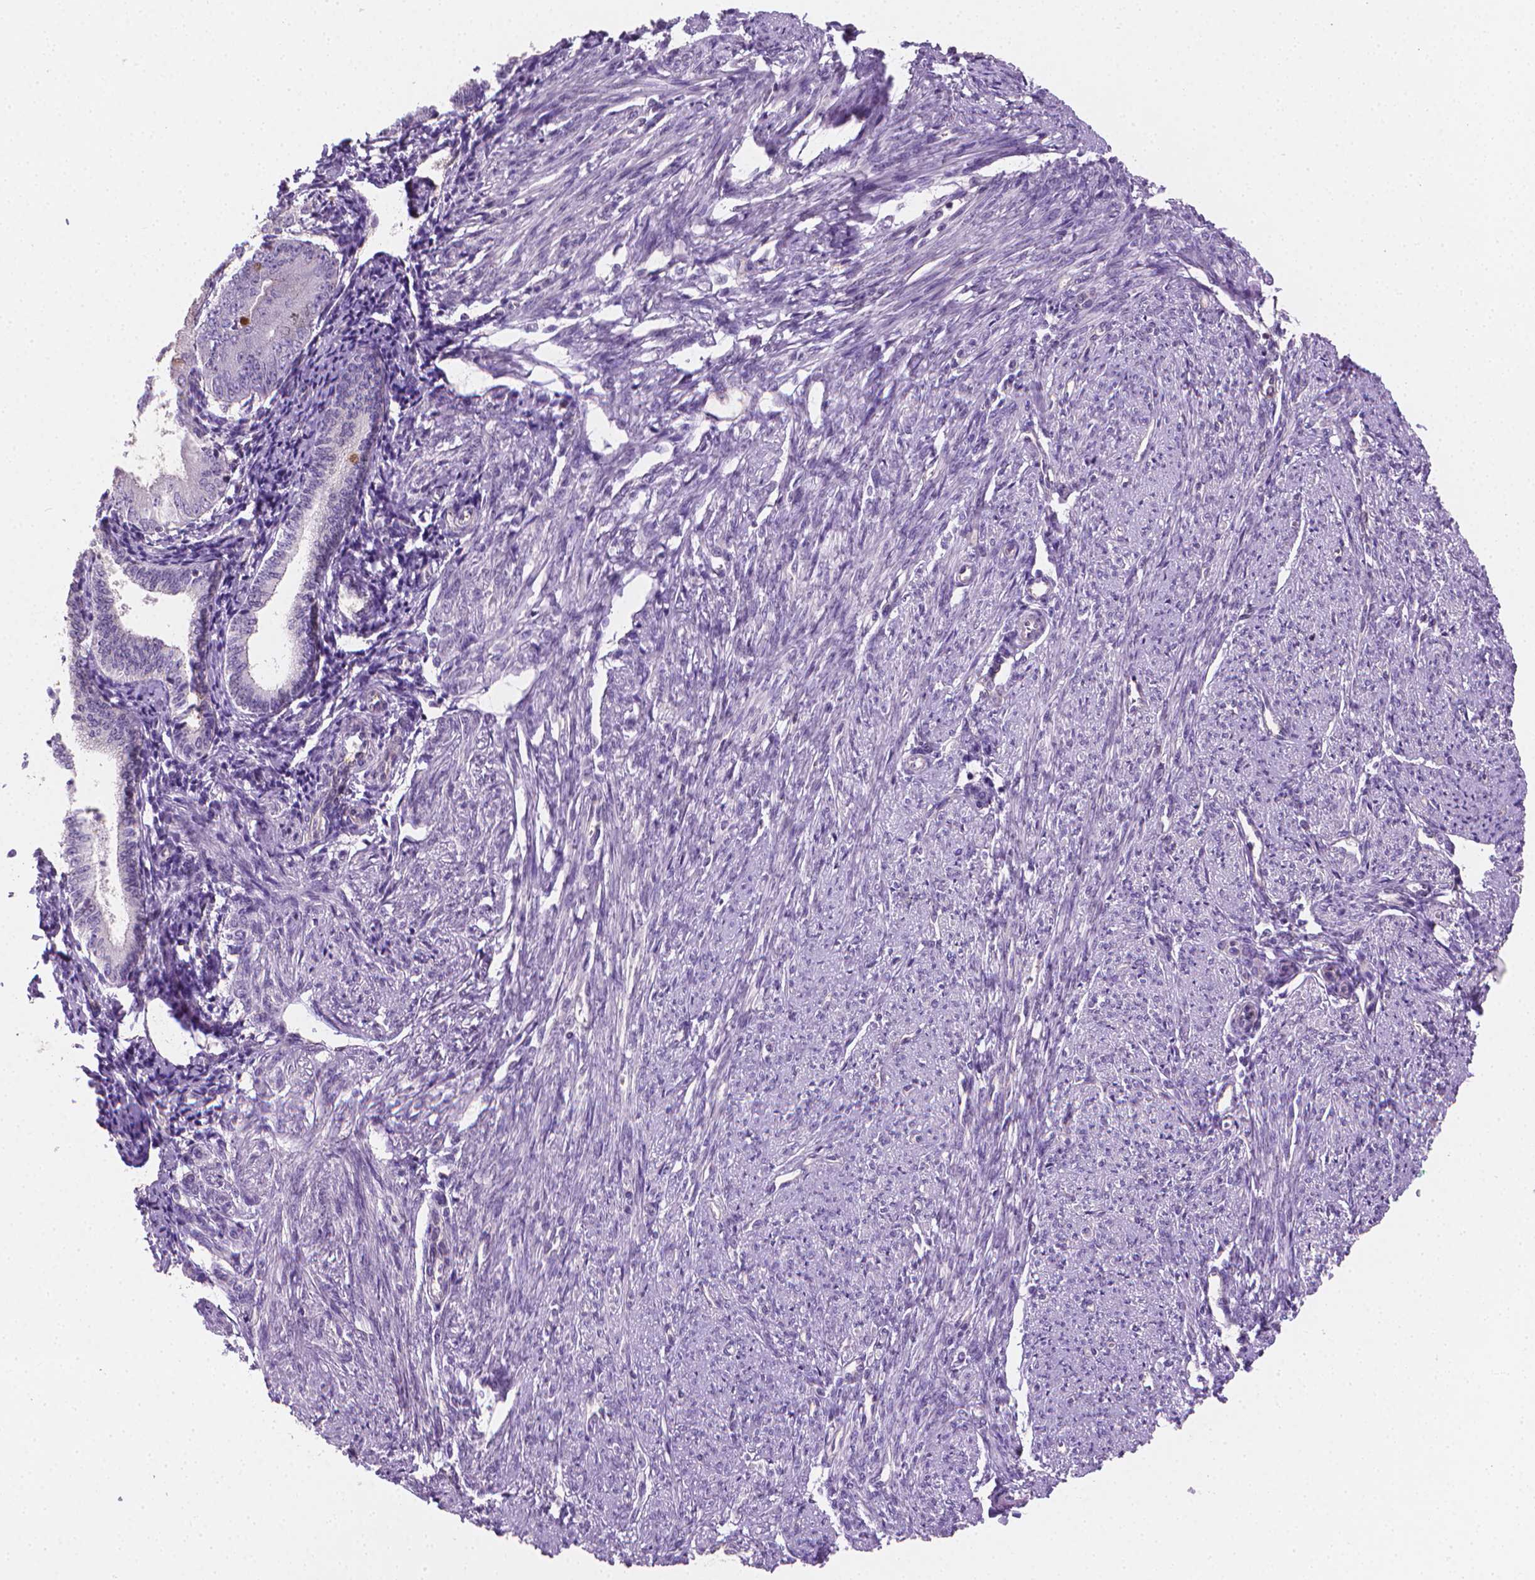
{"staining": {"intensity": "negative", "quantity": "none", "location": "none"}, "tissue": "smooth muscle", "cell_type": "Smooth muscle cells", "image_type": "normal", "snomed": [{"axis": "morphology", "description": "Normal tissue, NOS"}, {"axis": "topography", "description": "Smooth muscle"}], "caption": "DAB (3,3'-diaminobenzidine) immunohistochemical staining of unremarkable human smooth muscle demonstrates no significant staining in smooth muscle cells. (IHC, brightfield microscopy, high magnification).", "gene": "CLXN", "patient": {"sex": "female", "age": 65}}